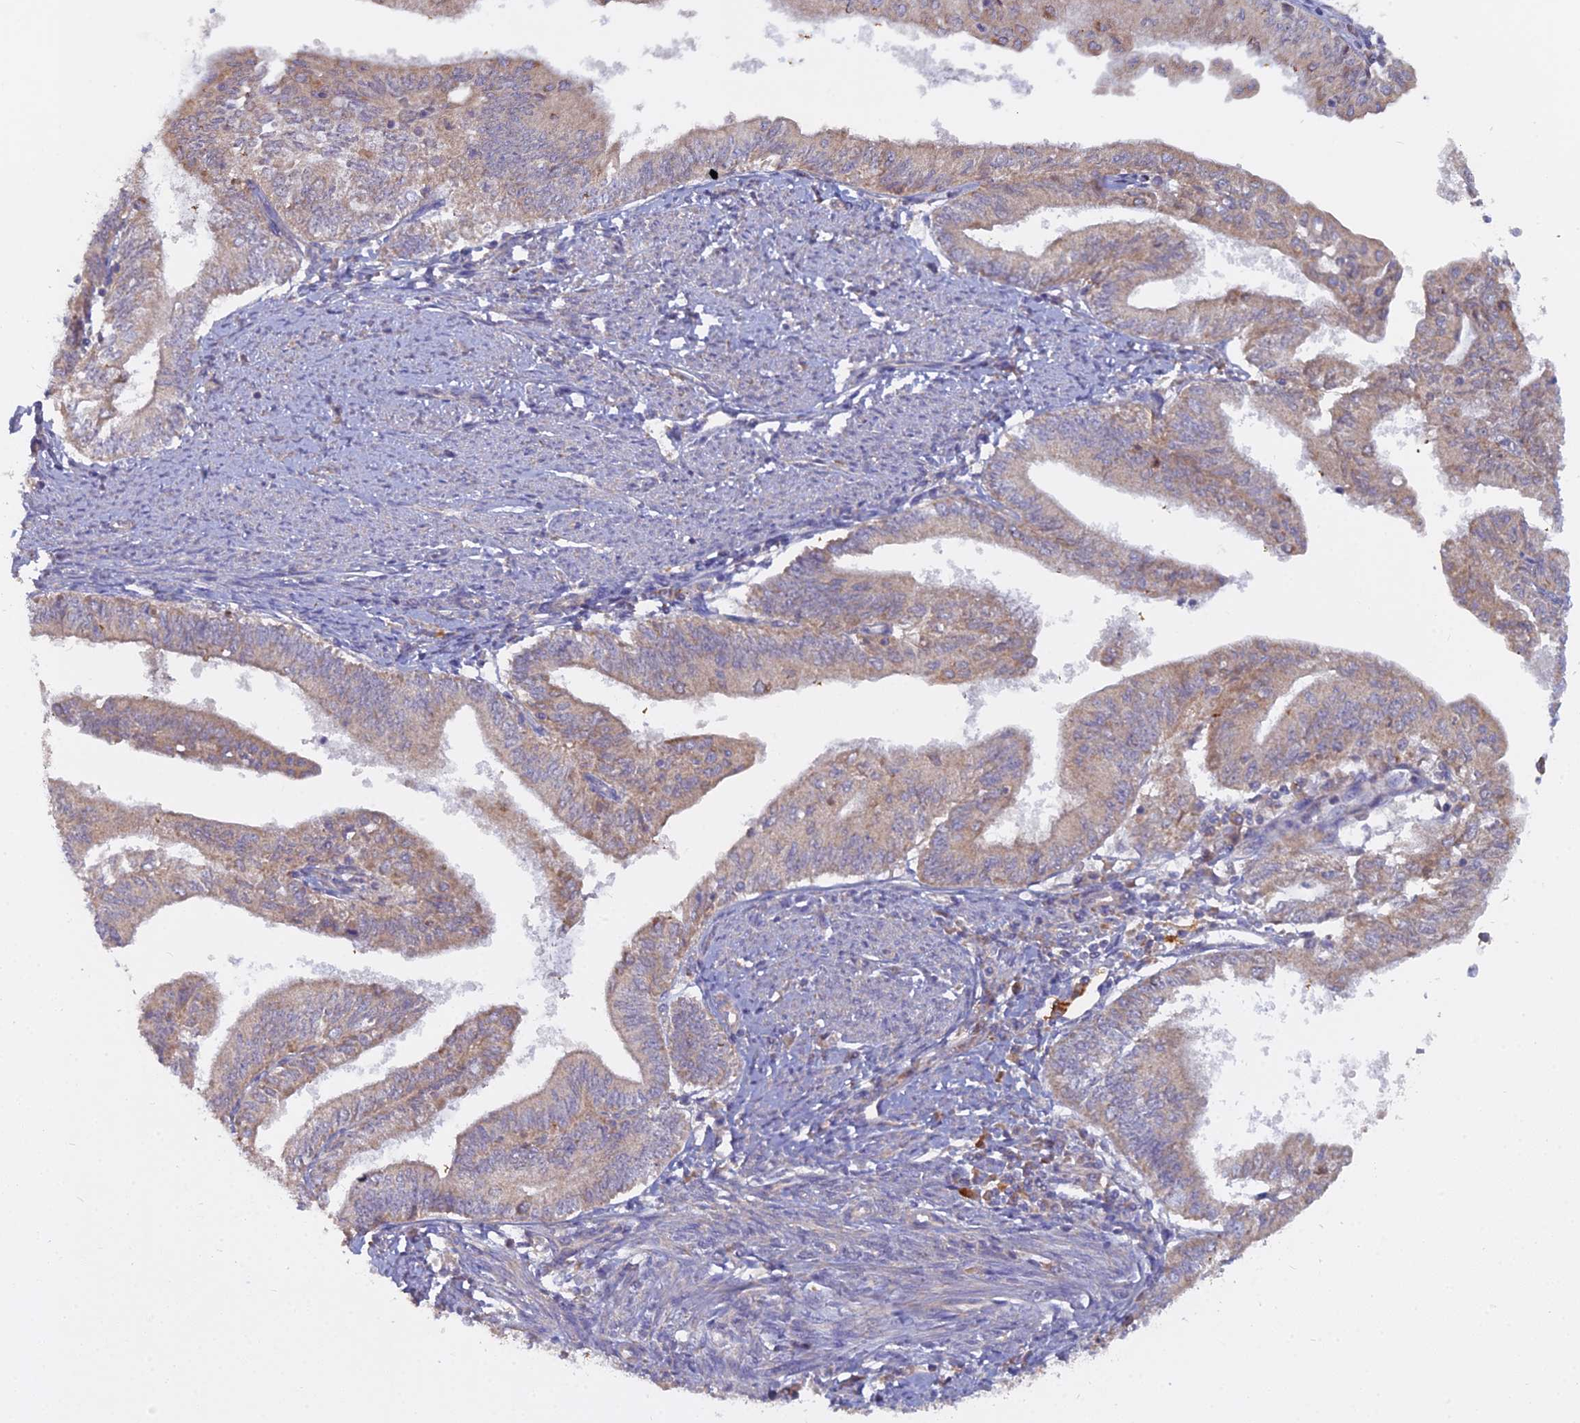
{"staining": {"intensity": "weak", "quantity": "25%-75%", "location": "cytoplasmic/membranous"}, "tissue": "endometrial cancer", "cell_type": "Tumor cells", "image_type": "cancer", "snomed": [{"axis": "morphology", "description": "Adenocarcinoma, NOS"}, {"axis": "topography", "description": "Endometrium"}], "caption": "Protein expression analysis of human endometrial adenocarcinoma reveals weak cytoplasmic/membranous expression in about 25%-75% of tumor cells. (Stains: DAB in brown, nuclei in blue, Microscopy: brightfield microscopy at high magnification).", "gene": "CCDC167", "patient": {"sex": "female", "age": 66}}